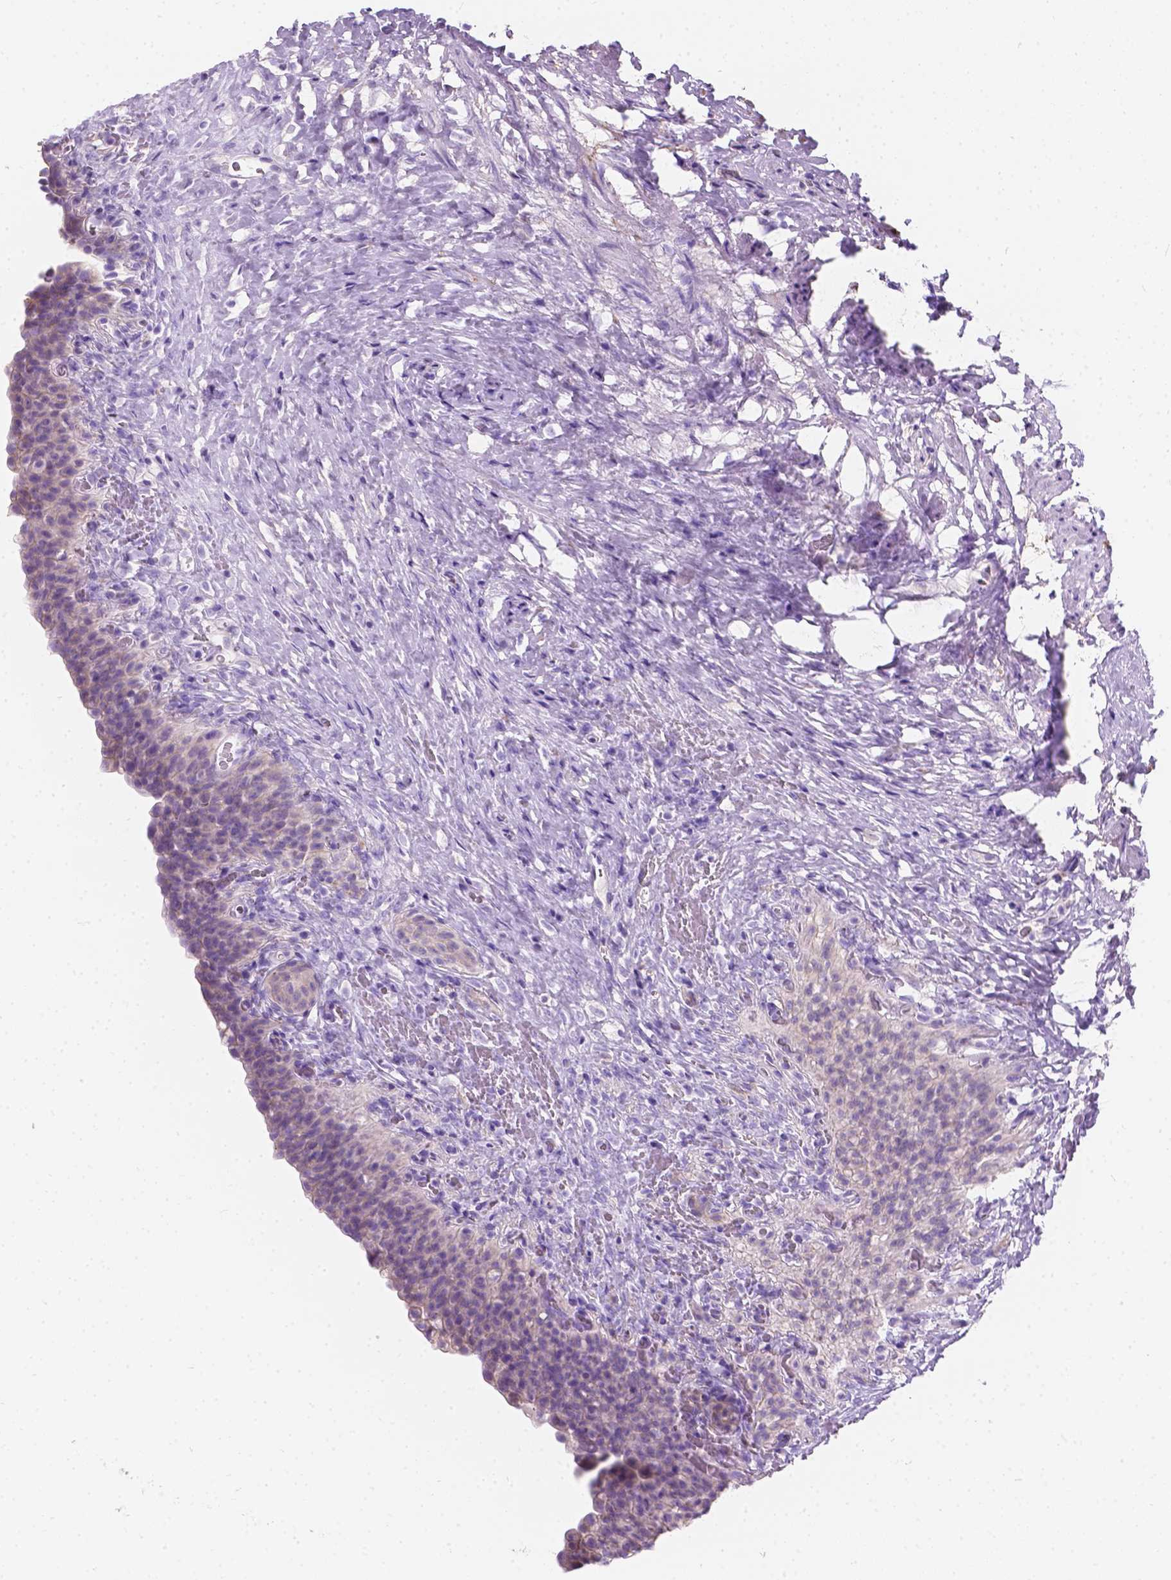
{"staining": {"intensity": "negative", "quantity": "none", "location": "none"}, "tissue": "urinary bladder", "cell_type": "Urothelial cells", "image_type": "normal", "snomed": [{"axis": "morphology", "description": "Normal tissue, NOS"}, {"axis": "topography", "description": "Urinary bladder"}, {"axis": "topography", "description": "Prostate"}], "caption": "An image of urinary bladder stained for a protein reveals no brown staining in urothelial cells. The staining is performed using DAB brown chromogen with nuclei counter-stained in using hematoxylin.", "gene": "GNAO1", "patient": {"sex": "male", "age": 76}}